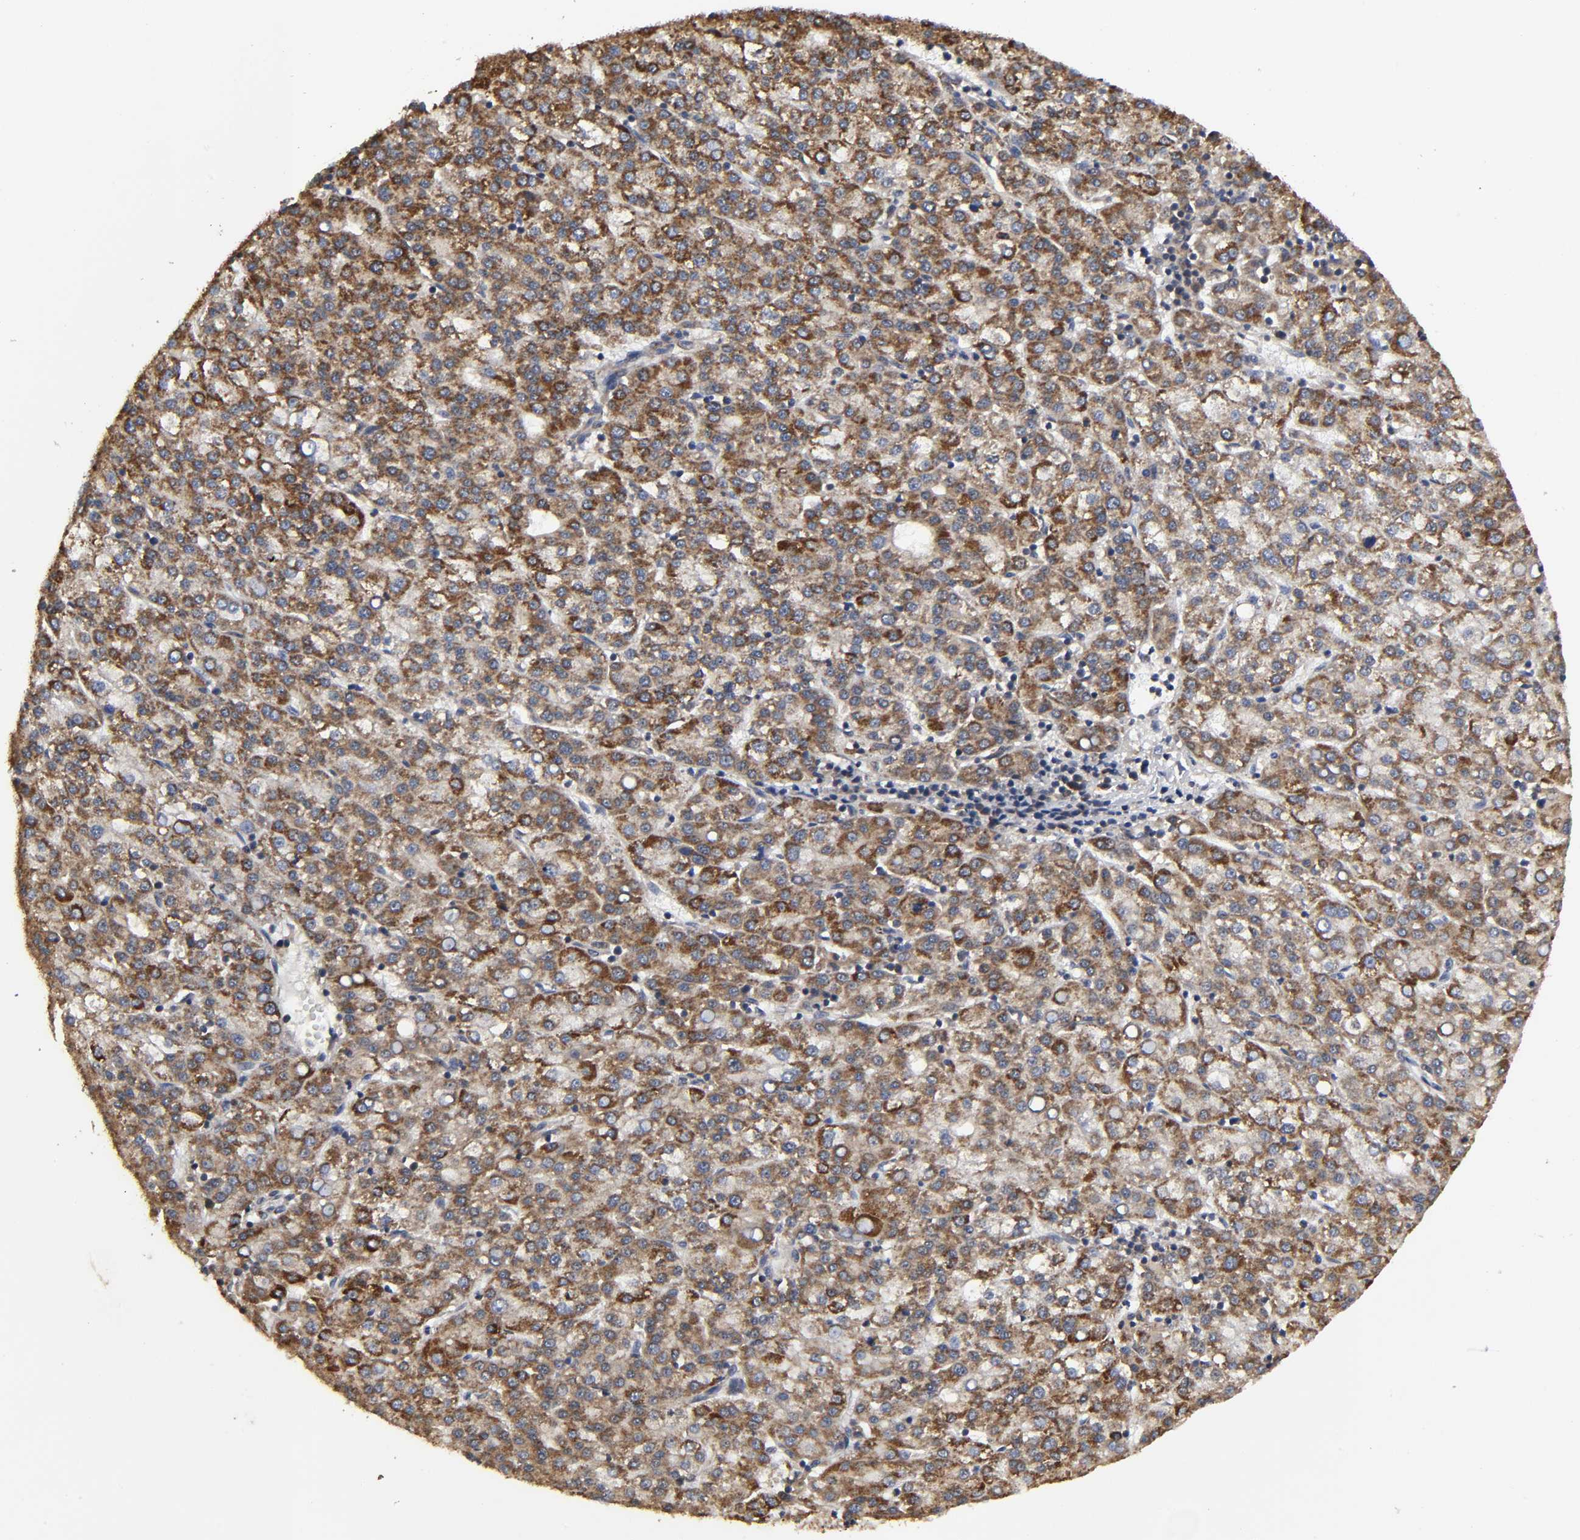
{"staining": {"intensity": "strong", "quantity": ">75%", "location": "cytoplasmic/membranous"}, "tissue": "liver cancer", "cell_type": "Tumor cells", "image_type": "cancer", "snomed": [{"axis": "morphology", "description": "Carcinoma, Hepatocellular, NOS"}, {"axis": "topography", "description": "Liver"}], "caption": "Brown immunohistochemical staining in liver cancer (hepatocellular carcinoma) shows strong cytoplasmic/membranous expression in approximately >75% of tumor cells. (brown staining indicates protein expression, while blue staining denotes nuclei).", "gene": "COX6B1", "patient": {"sex": "female", "age": 58}}